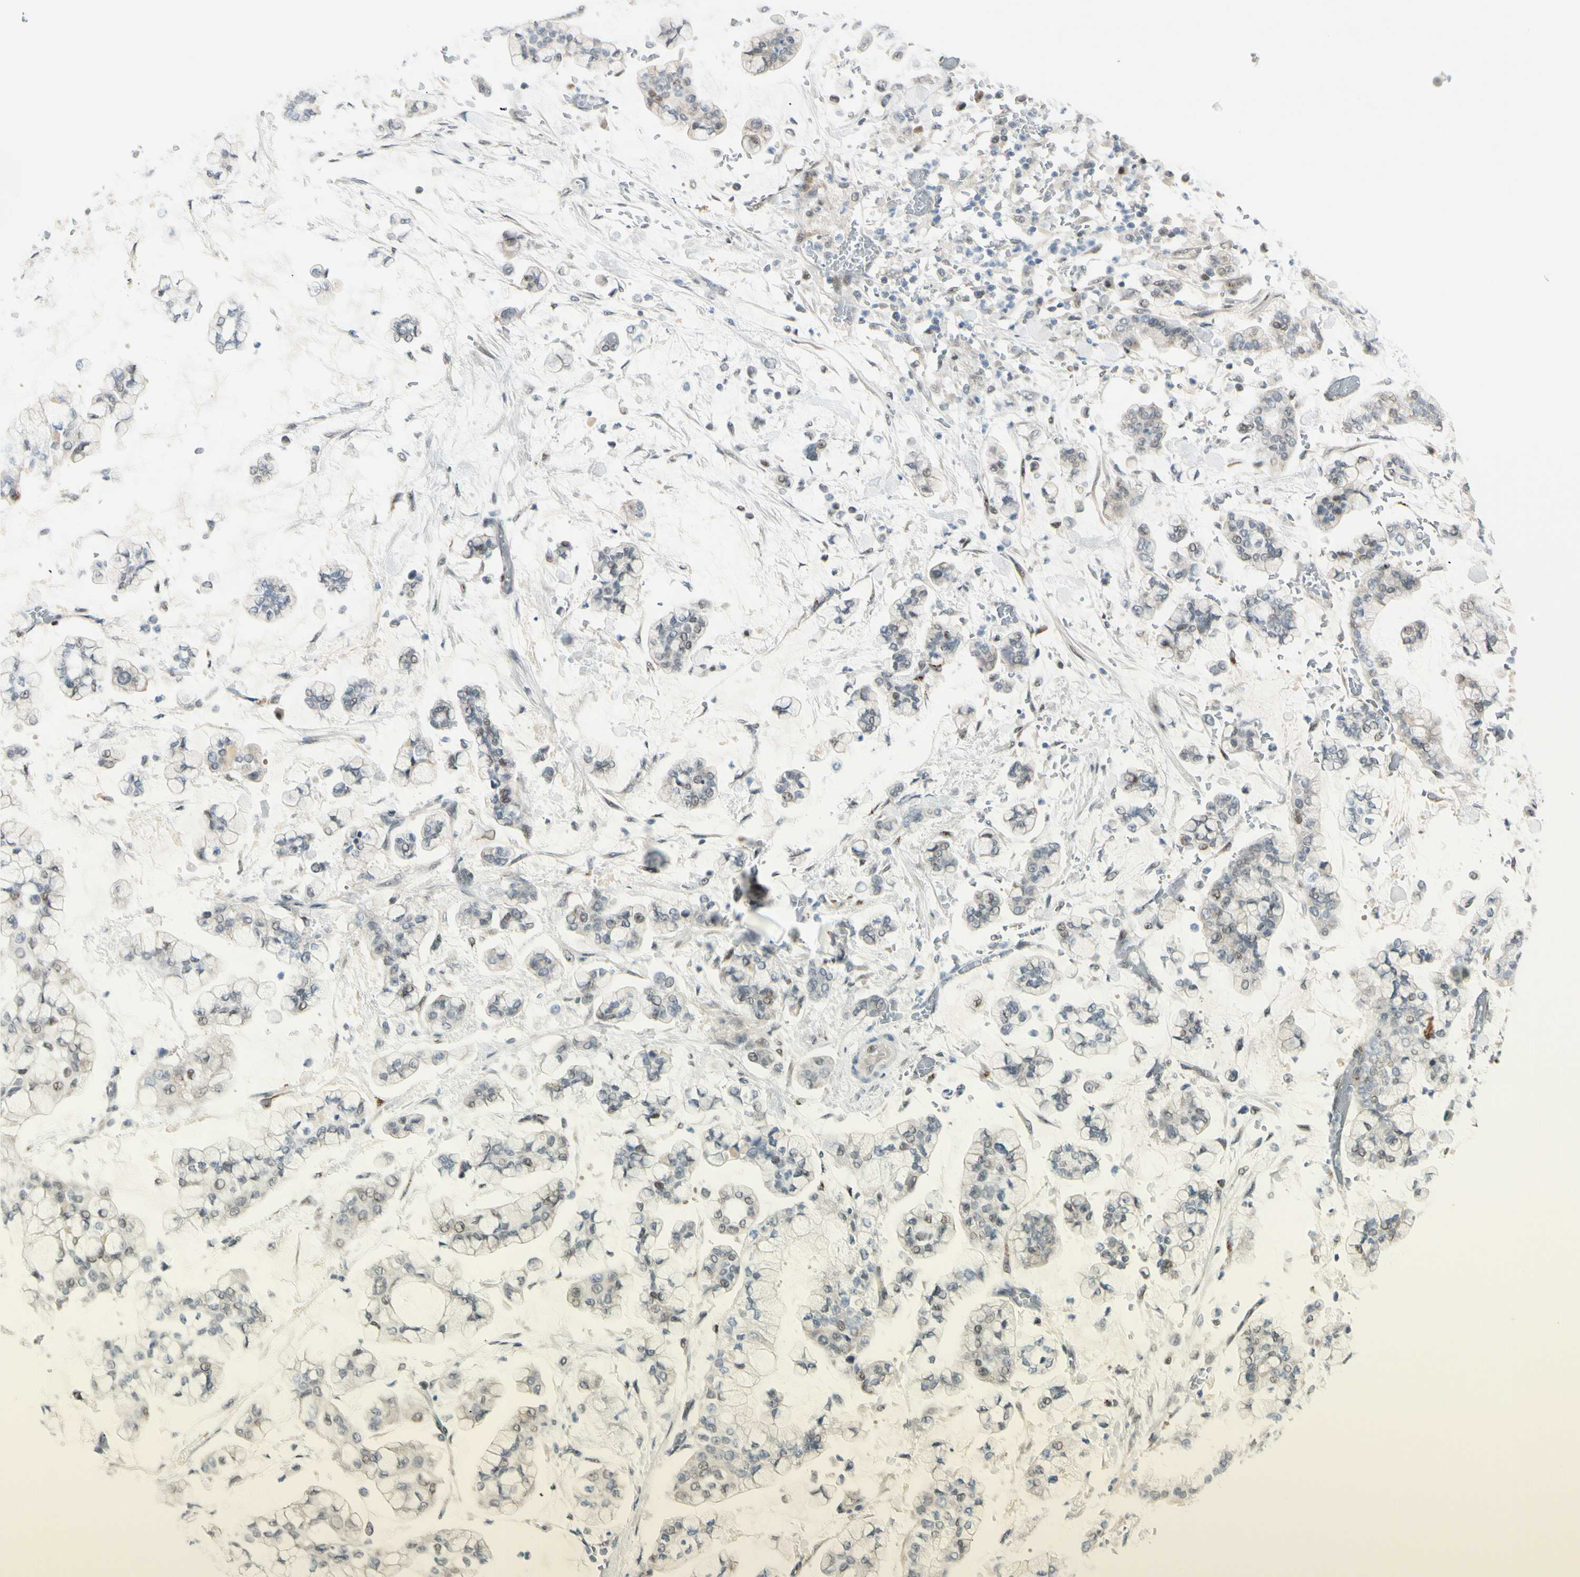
{"staining": {"intensity": "negative", "quantity": "none", "location": "none"}, "tissue": "stomach cancer", "cell_type": "Tumor cells", "image_type": "cancer", "snomed": [{"axis": "morphology", "description": "Normal tissue, NOS"}, {"axis": "morphology", "description": "Adenocarcinoma, NOS"}, {"axis": "topography", "description": "Stomach, upper"}, {"axis": "topography", "description": "Stomach"}], "caption": "High magnification brightfield microscopy of stomach cancer stained with DAB (3,3'-diaminobenzidine) (brown) and counterstained with hematoxylin (blue): tumor cells show no significant expression.", "gene": "B4GALNT1", "patient": {"sex": "male", "age": 76}}